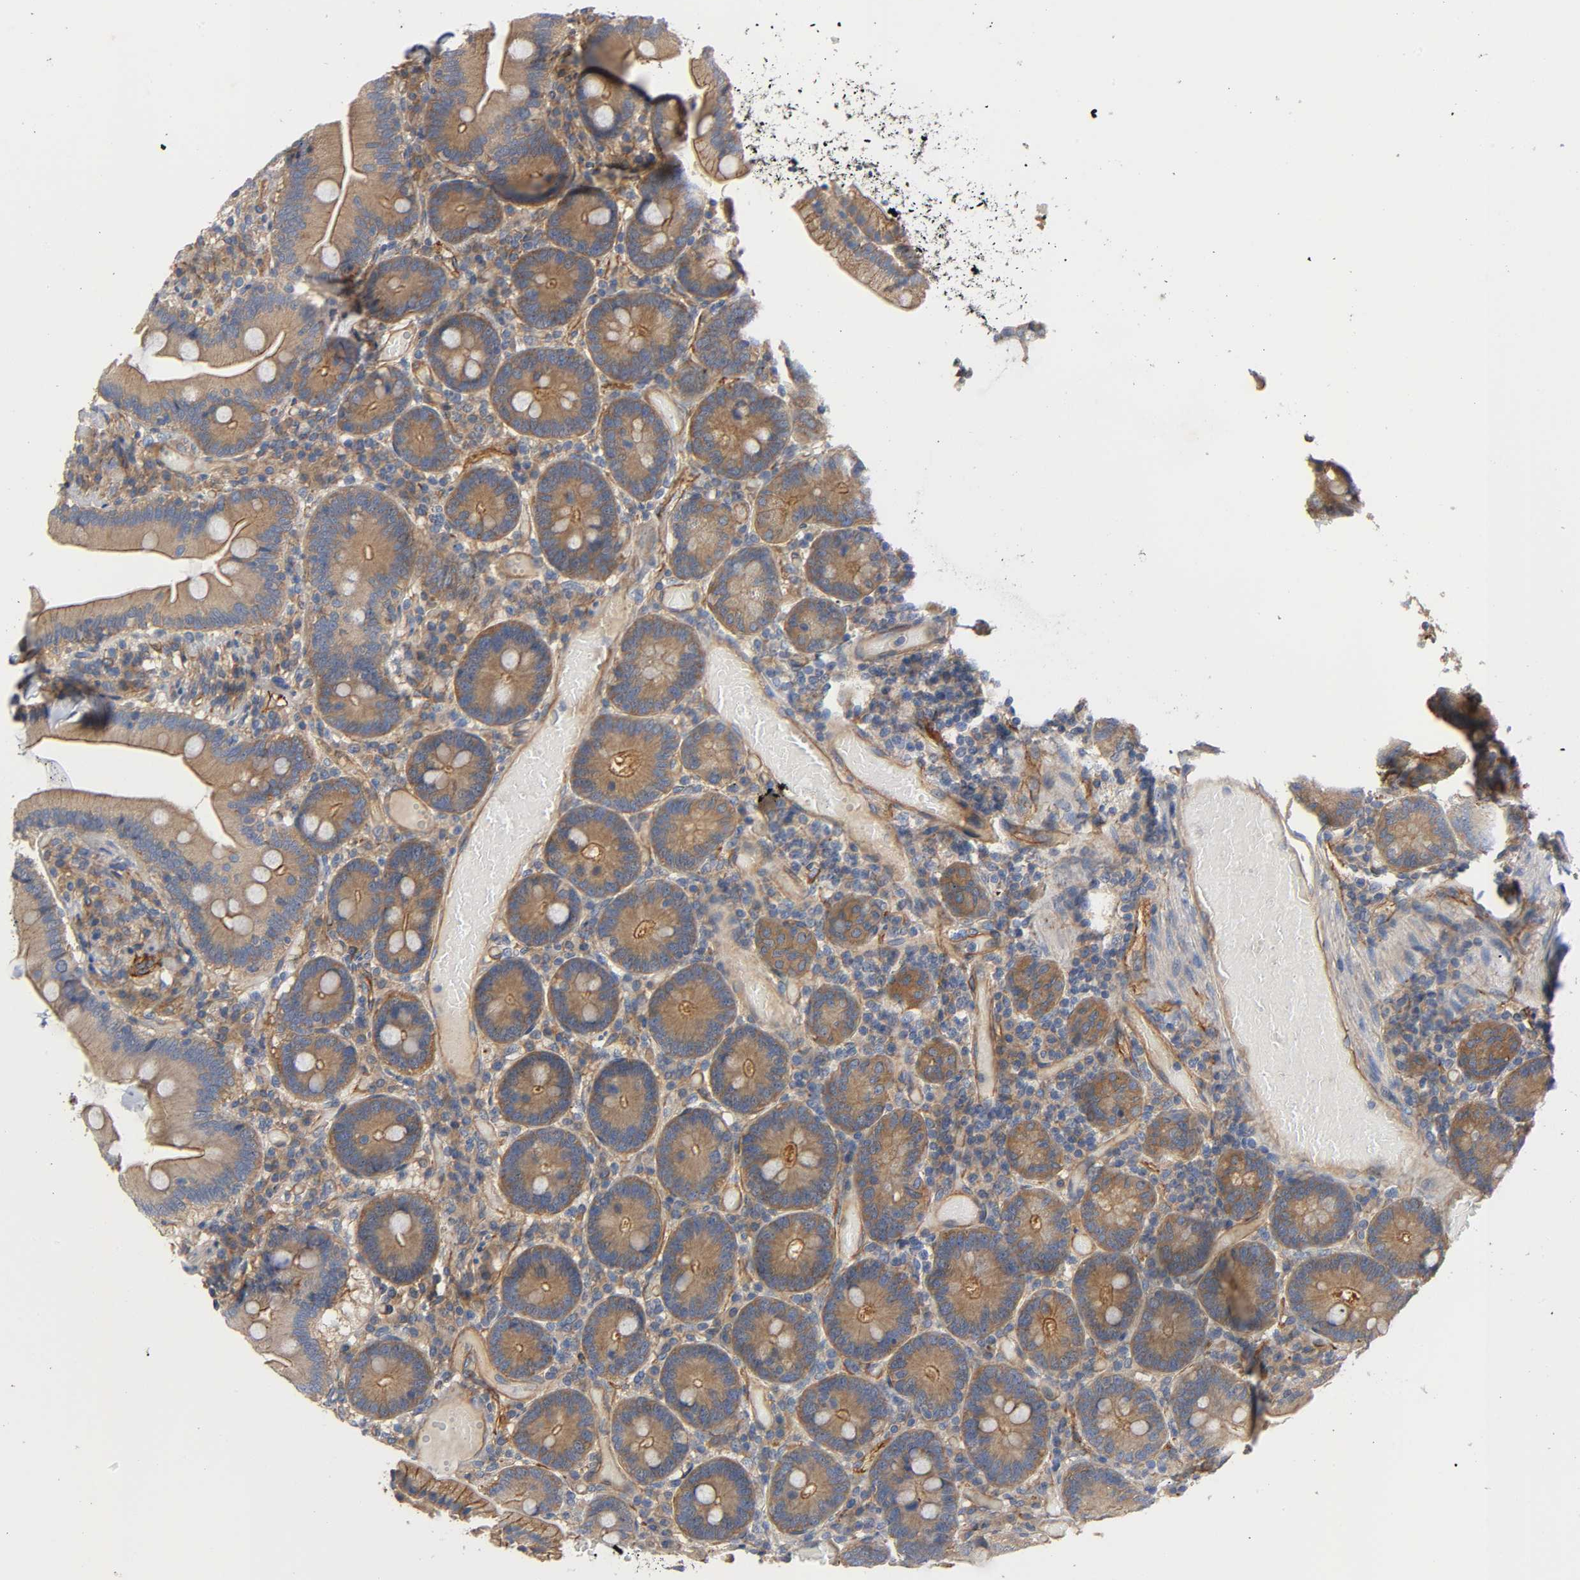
{"staining": {"intensity": "moderate", "quantity": ">75%", "location": "cytoplasmic/membranous"}, "tissue": "duodenum", "cell_type": "Glandular cells", "image_type": "normal", "snomed": [{"axis": "morphology", "description": "Normal tissue, NOS"}, {"axis": "topography", "description": "Duodenum"}], "caption": "IHC staining of normal duodenum, which reveals medium levels of moderate cytoplasmic/membranous positivity in about >75% of glandular cells indicating moderate cytoplasmic/membranous protein positivity. The staining was performed using DAB (3,3'-diaminobenzidine) (brown) for protein detection and nuclei were counterstained in hematoxylin (blue).", "gene": "MARS1", "patient": {"sex": "male", "age": 66}}